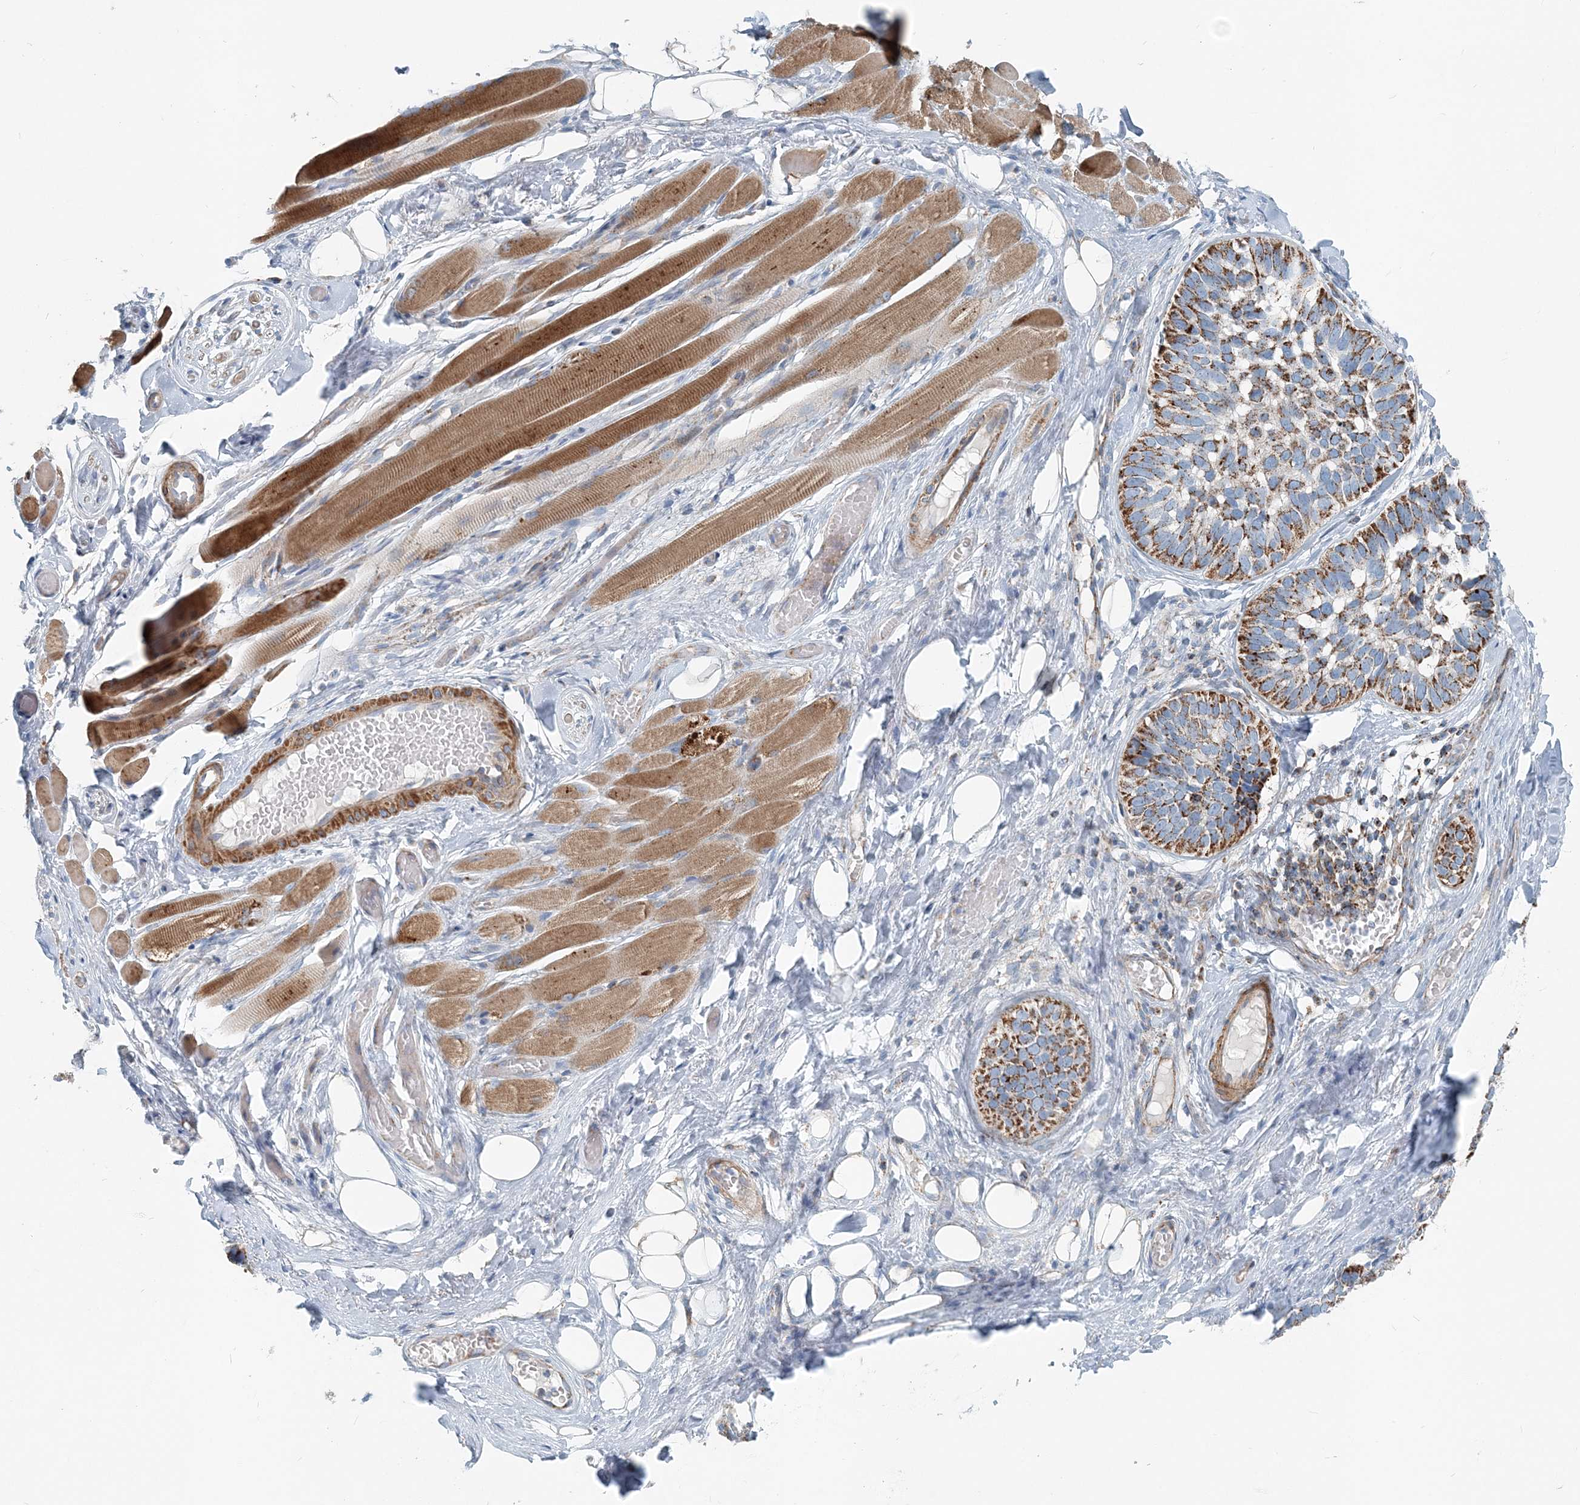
{"staining": {"intensity": "strong", "quantity": ">75%", "location": "cytoplasmic/membranous"}, "tissue": "skin cancer", "cell_type": "Tumor cells", "image_type": "cancer", "snomed": [{"axis": "morphology", "description": "Basal cell carcinoma"}, {"axis": "topography", "description": "Skin"}], "caption": "IHC micrograph of neoplastic tissue: human skin basal cell carcinoma stained using IHC shows high levels of strong protein expression localized specifically in the cytoplasmic/membranous of tumor cells, appearing as a cytoplasmic/membranous brown color.", "gene": "INTU", "patient": {"sex": "male", "age": 62}}